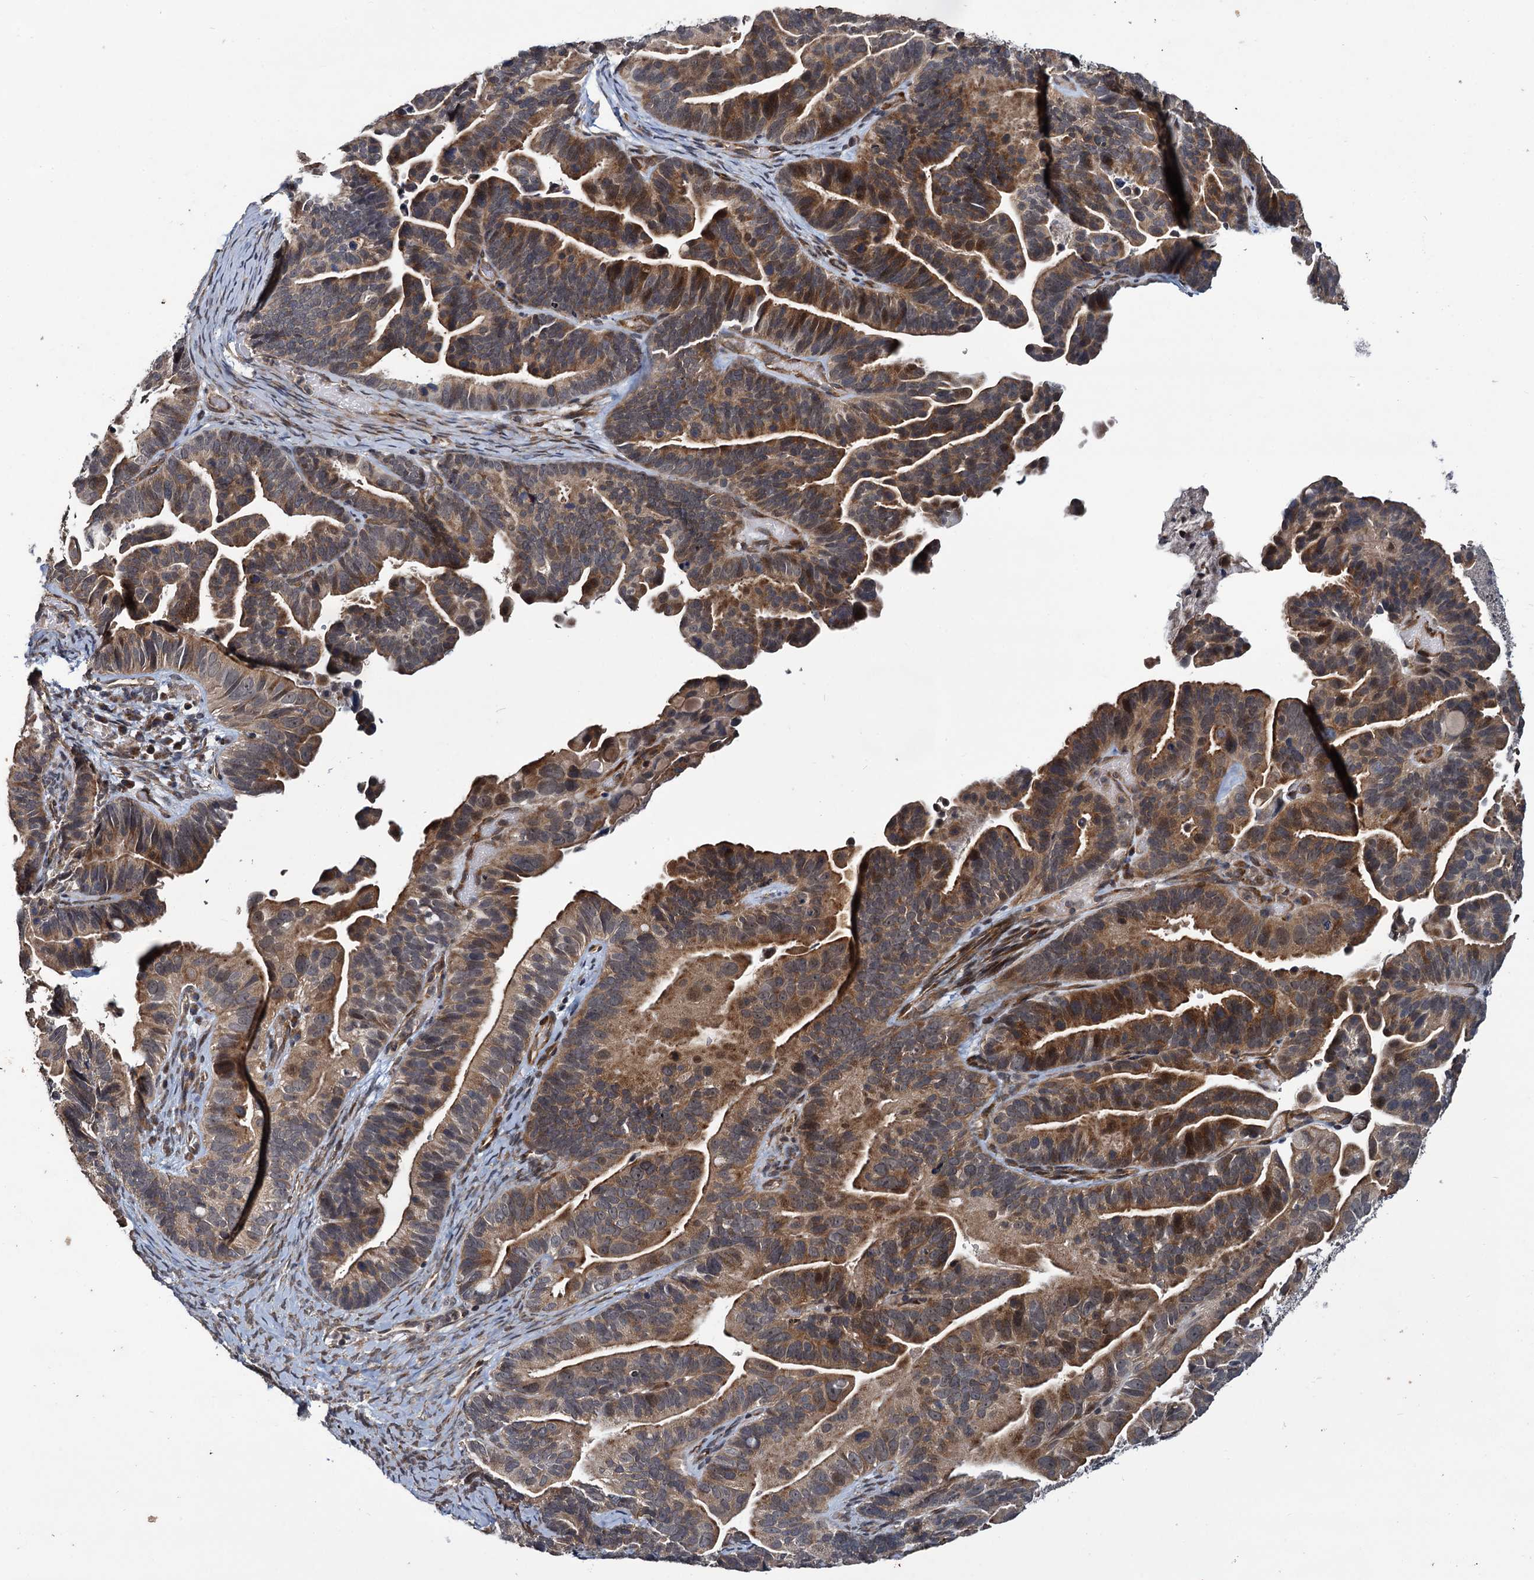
{"staining": {"intensity": "moderate", "quantity": "25%-75%", "location": "cytoplasmic/membranous"}, "tissue": "ovarian cancer", "cell_type": "Tumor cells", "image_type": "cancer", "snomed": [{"axis": "morphology", "description": "Cystadenocarcinoma, serous, NOS"}, {"axis": "topography", "description": "Ovary"}], "caption": "A brown stain labels moderate cytoplasmic/membranous staining of a protein in human ovarian cancer (serous cystadenocarcinoma) tumor cells.", "gene": "ARHGAP42", "patient": {"sex": "female", "age": 56}}